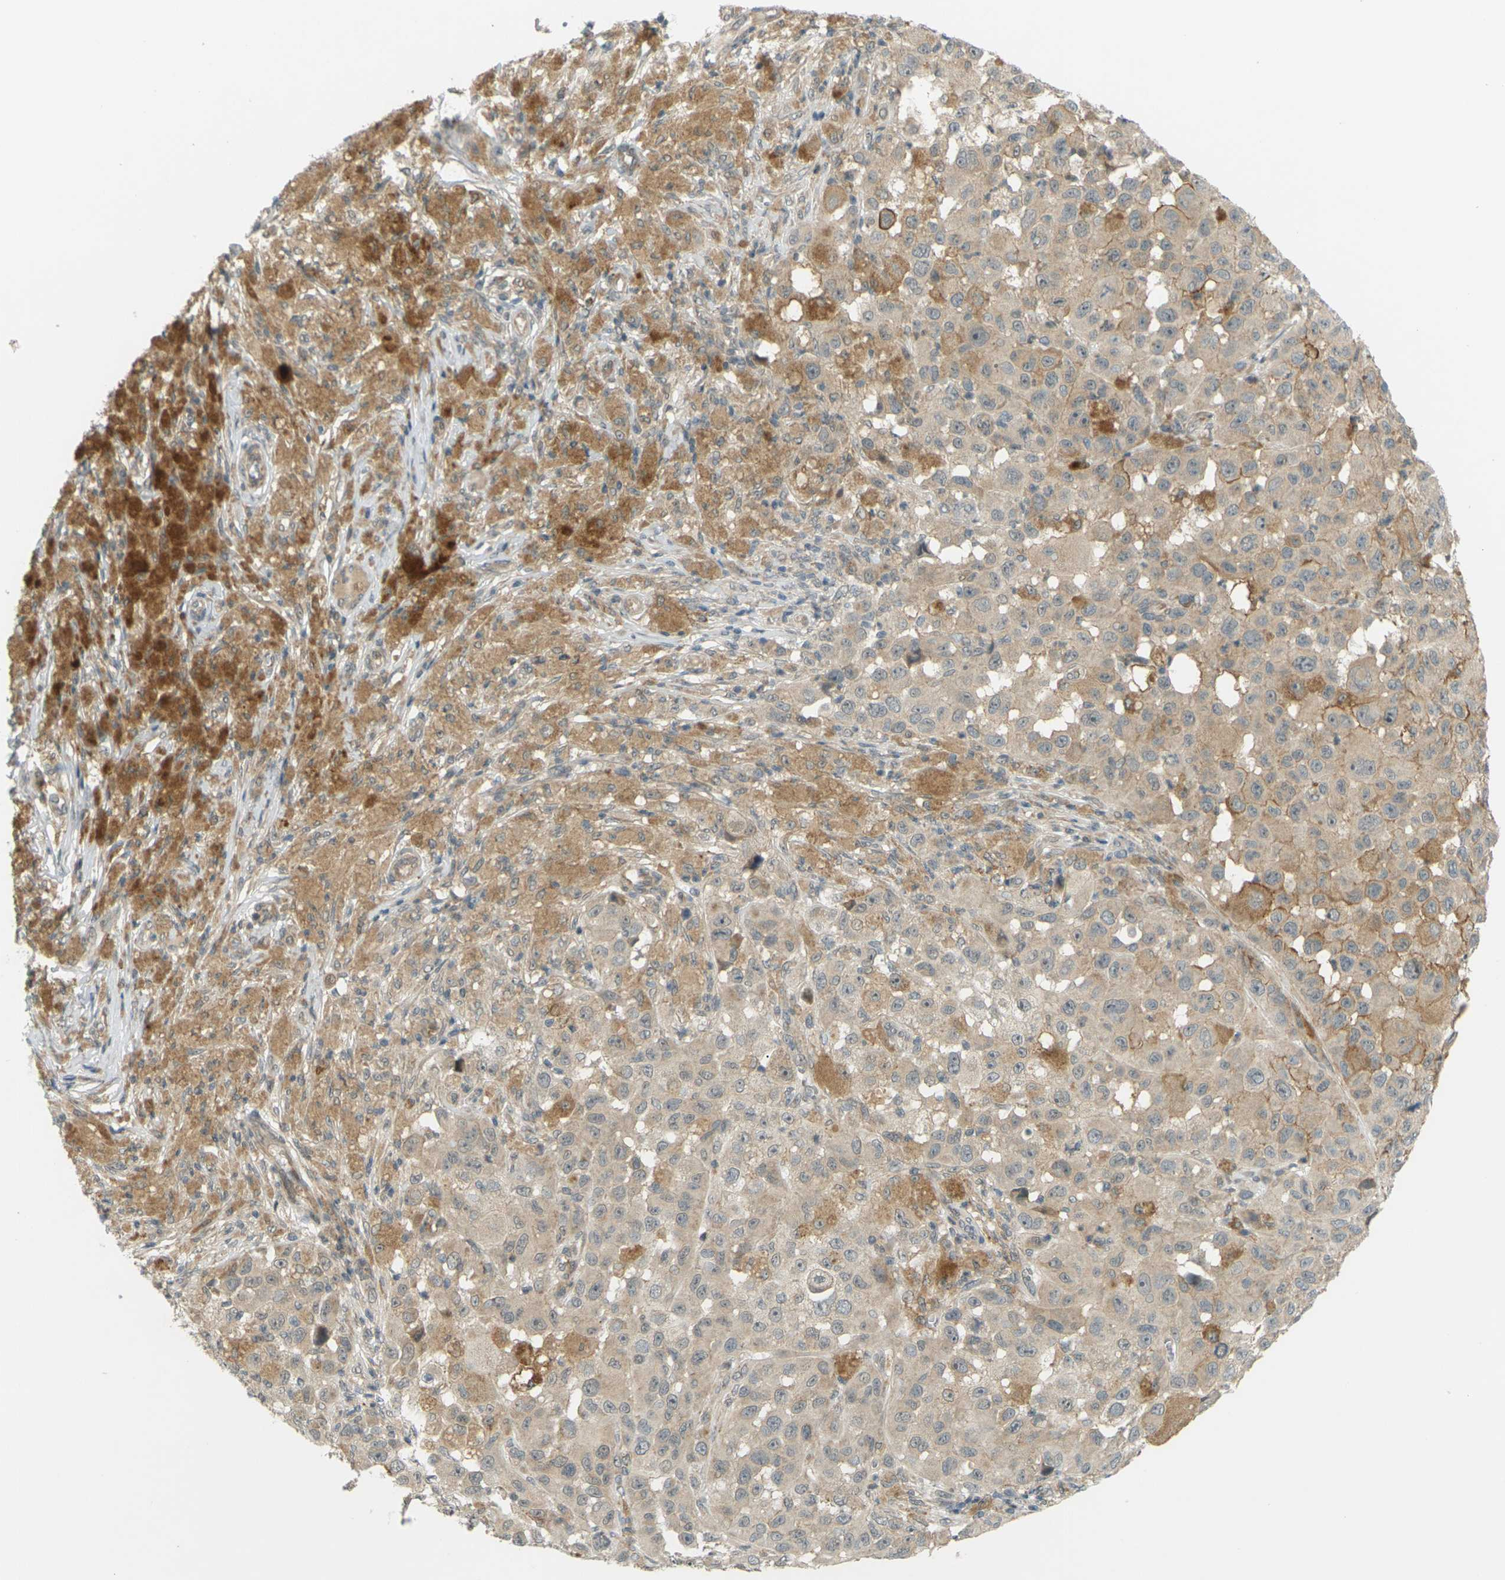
{"staining": {"intensity": "moderate", "quantity": ">75%", "location": "cytoplasmic/membranous"}, "tissue": "melanoma", "cell_type": "Tumor cells", "image_type": "cancer", "snomed": [{"axis": "morphology", "description": "Malignant melanoma, NOS"}, {"axis": "topography", "description": "Skin"}], "caption": "Human malignant melanoma stained with a brown dye demonstrates moderate cytoplasmic/membranous positive staining in approximately >75% of tumor cells.", "gene": "SOCS6", "patient": {"sex": "male", "age": 96}}